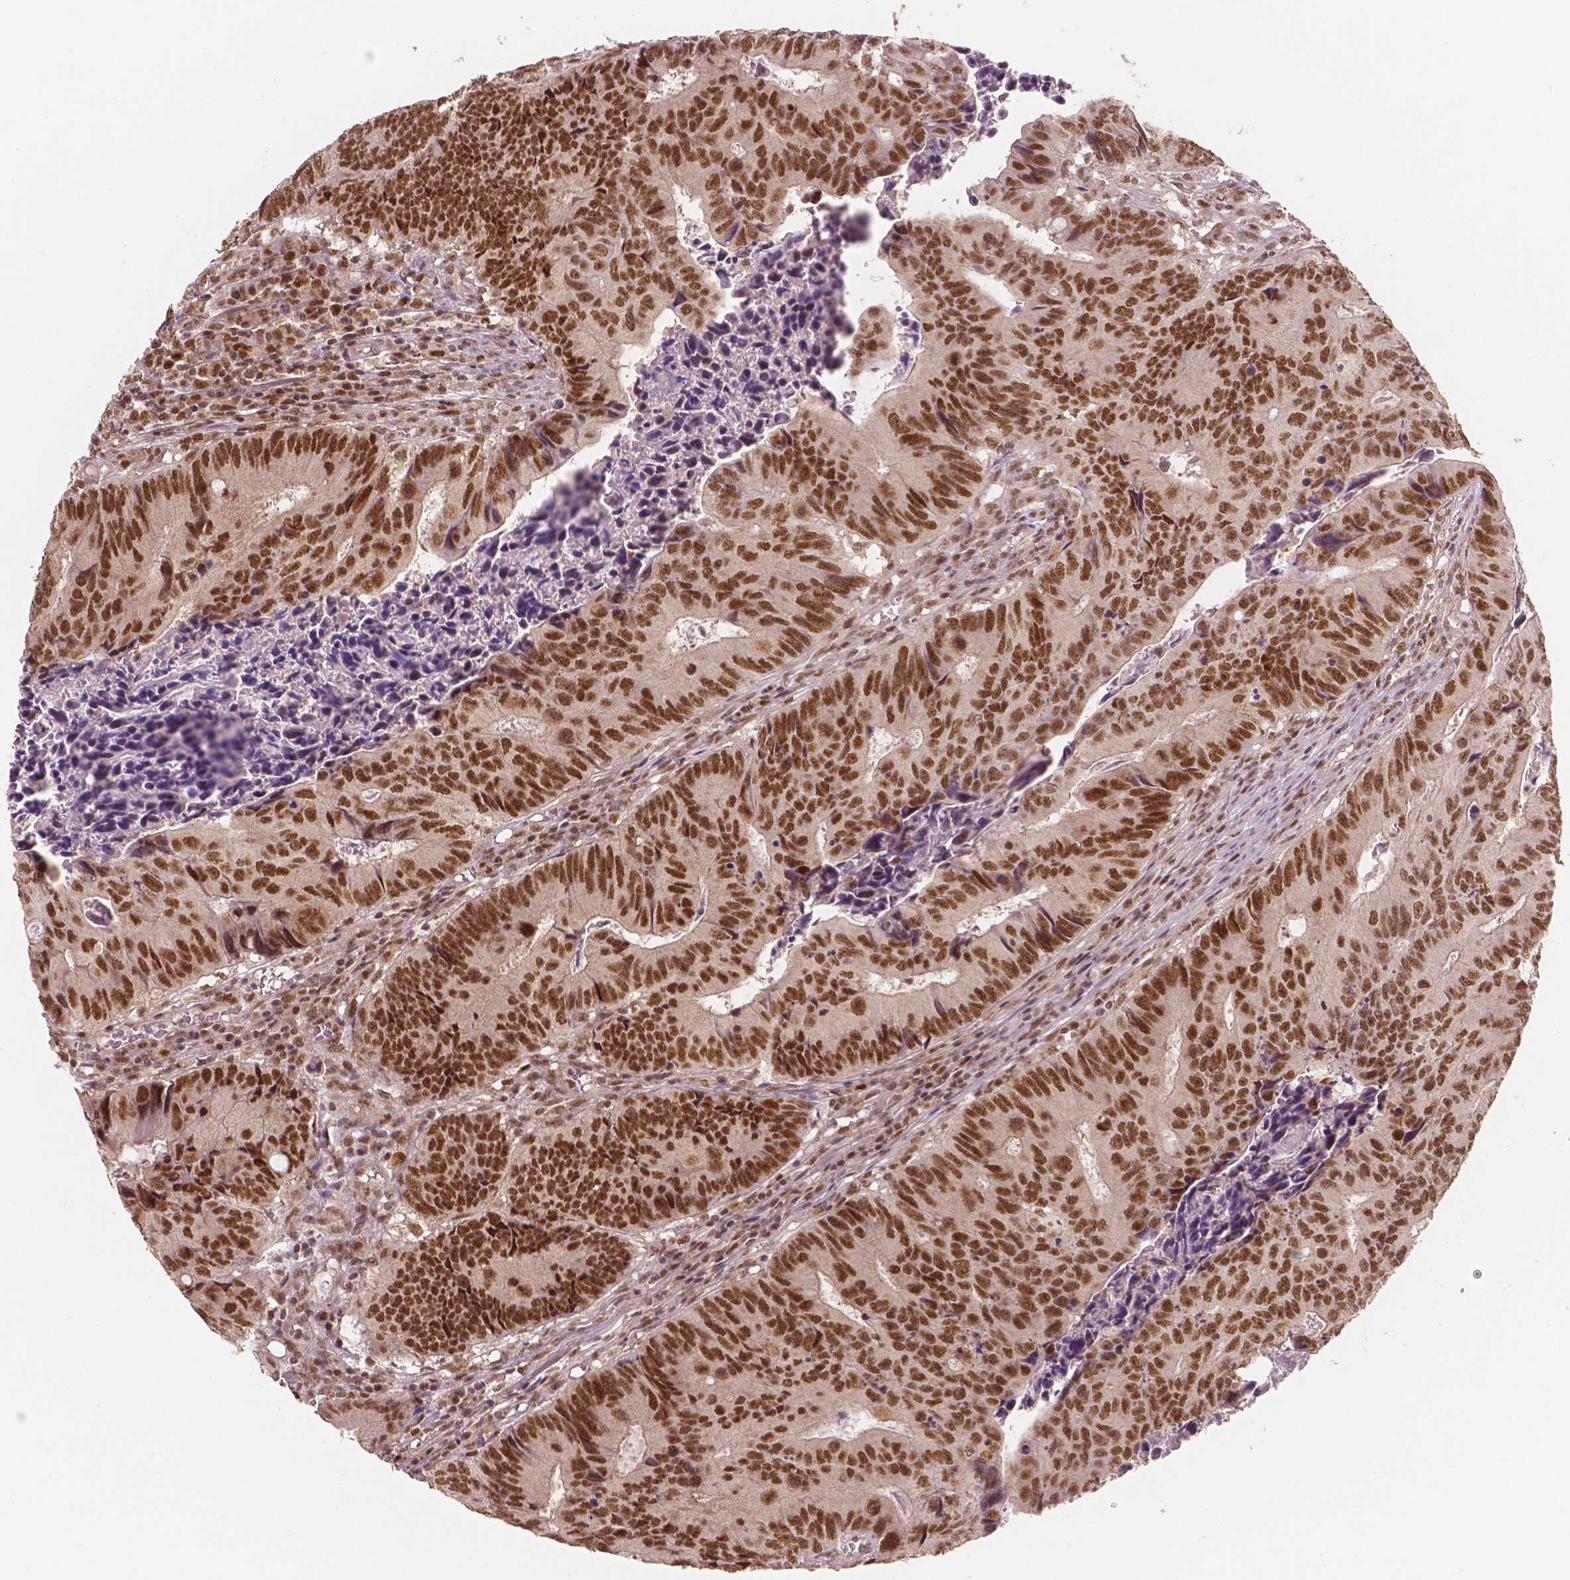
{"staining": {"intensity": "strong", "quantity": ">75%", "location": "nuclear"}, "tissue": "colorectal cancer", "cell_type": "Tumor cells", "image_type": "cancer", "snomed": [{"axis": "morphology", "description": "Adenocarcinoma, NOS"}, {"axis": "topography", "description": "Colon"}], "caption": "Immunohistochemistry (IHC) histopathology image of colorectal adenocarcinoma stained for a protein (brown), which exhibits high levels of strong nuclear positivity in approximately >75% of tumor cells.", "gene": "NSD2", "patient": {"sex": "female", "age": 87}}